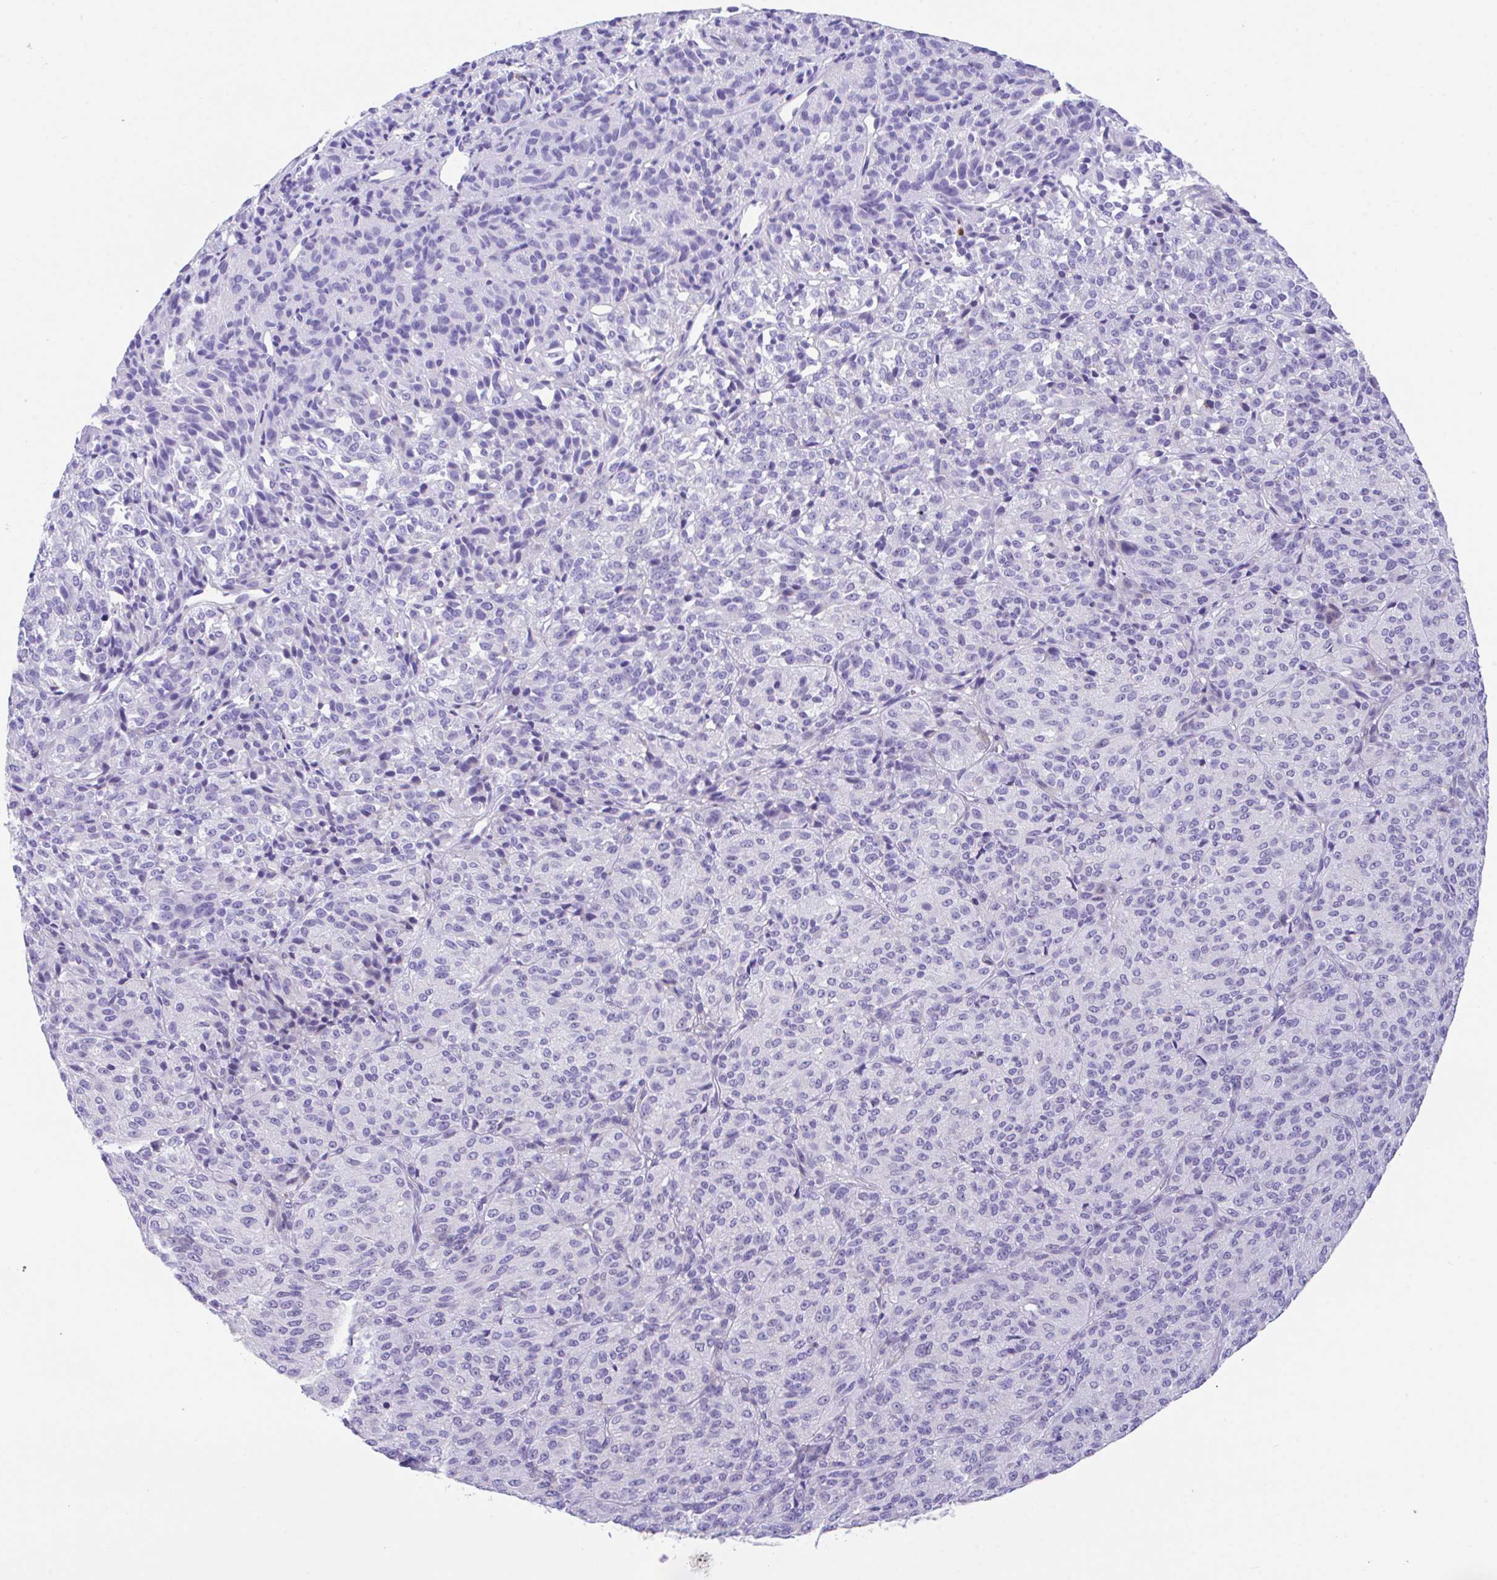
{"staining": {"intensity": "negative", "quantity": "none", "location": "none"}, "tissue": "melanoma", "cell_type": "Tumor cells", "image_type": "cancer", "snomed": [{"axis": "morphology", "description": "Malignant melanoma, Metastatic site"}, {"axis": "topography", "description": "Brain"}], "caption": "There is no significant positivity in tumor cells of malignant melanoma (metastatic site). (Immunohistochemistry (ihc), brightfield microscopy, high magnification).", "gene": "SLC16A6", "patient": {"sex": "female", "age": 56}}